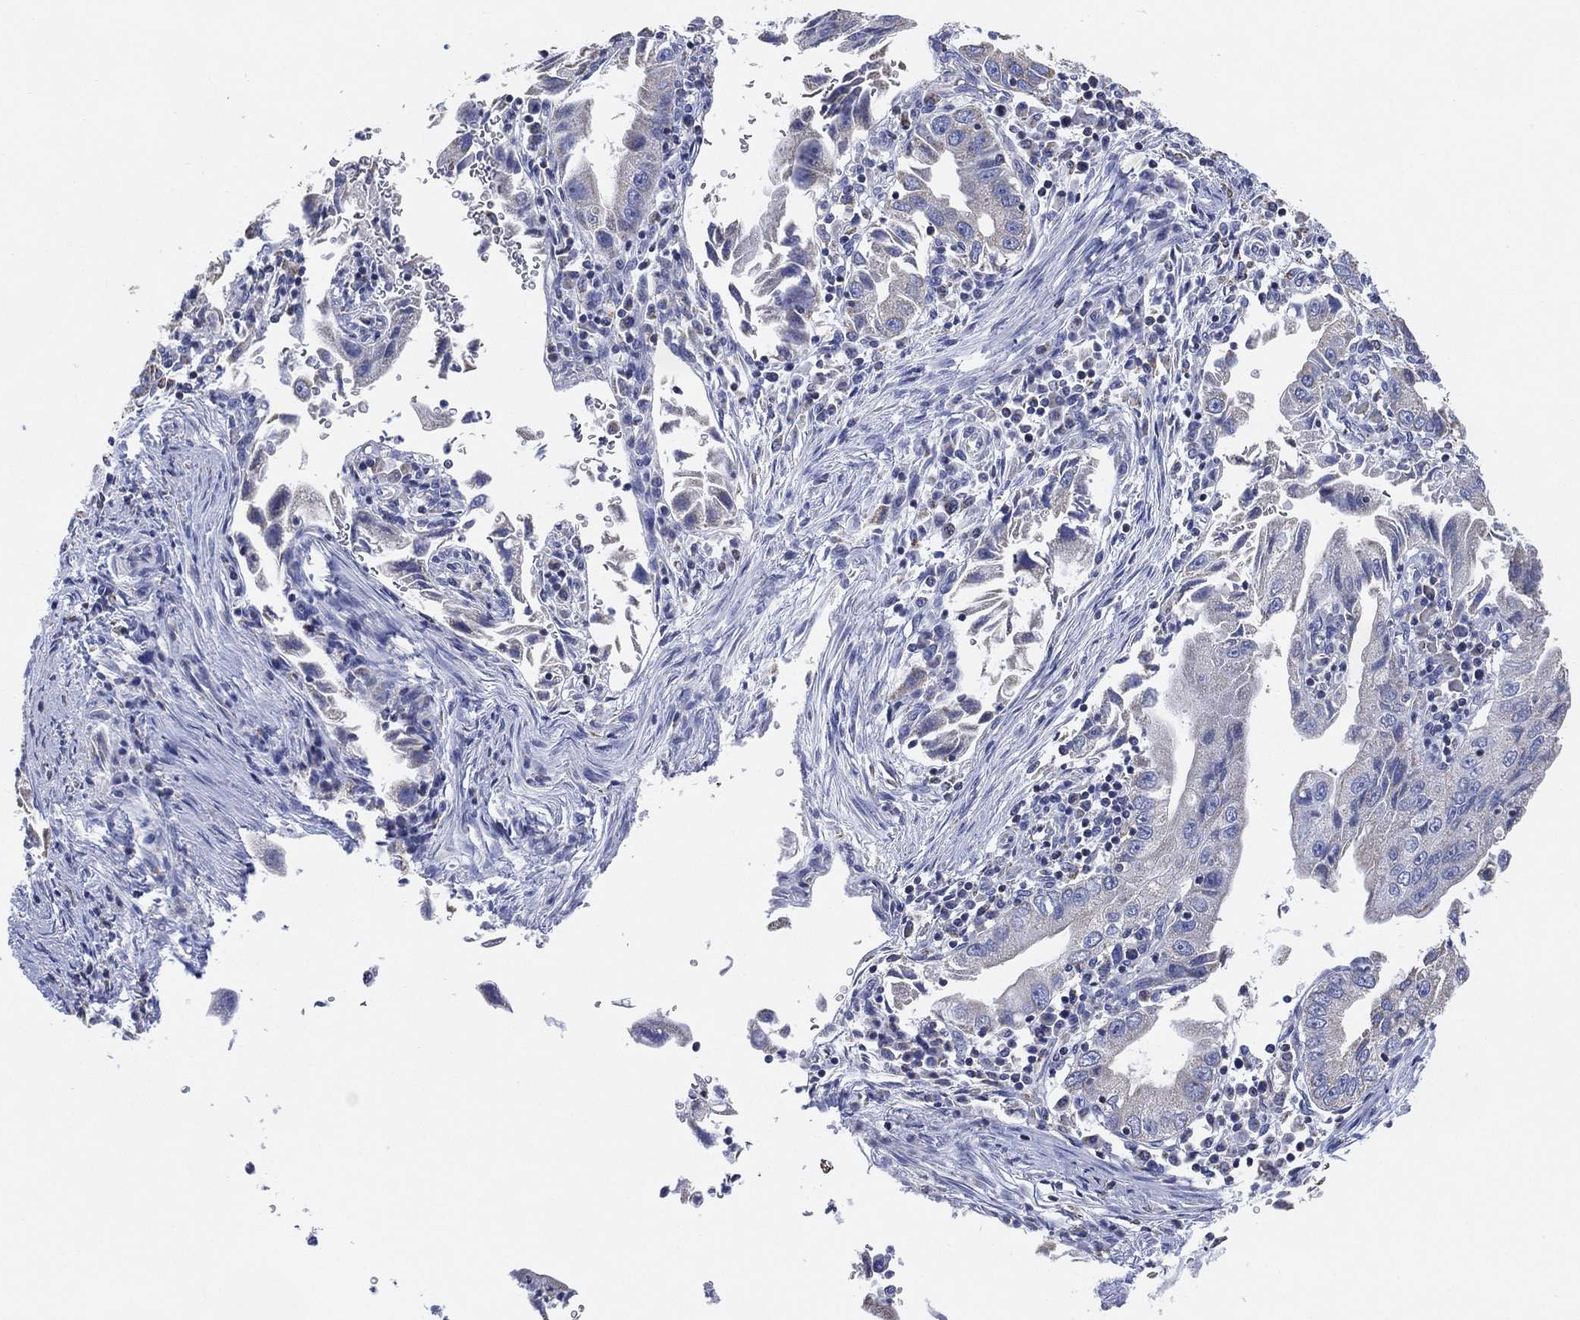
{"staining": {"intensity": "negative", "quantity": "none", "location": "none"}, "tissue": "stomach cancer", "cell_type": "Tumor cells", "image_type": "cancer", "snomed": [{"axis": "morphology", "description": "Adenocarcinoma, NOS"}, {"axis": "topography", "description": "Stomach"}], "caption": "DAB immunohistochemical staining of human adenocarcinoma (stomach) shows no significant expression in tumor cells.", "gene": "CFTR", "patient": {"sex": "male", "age": 76}}